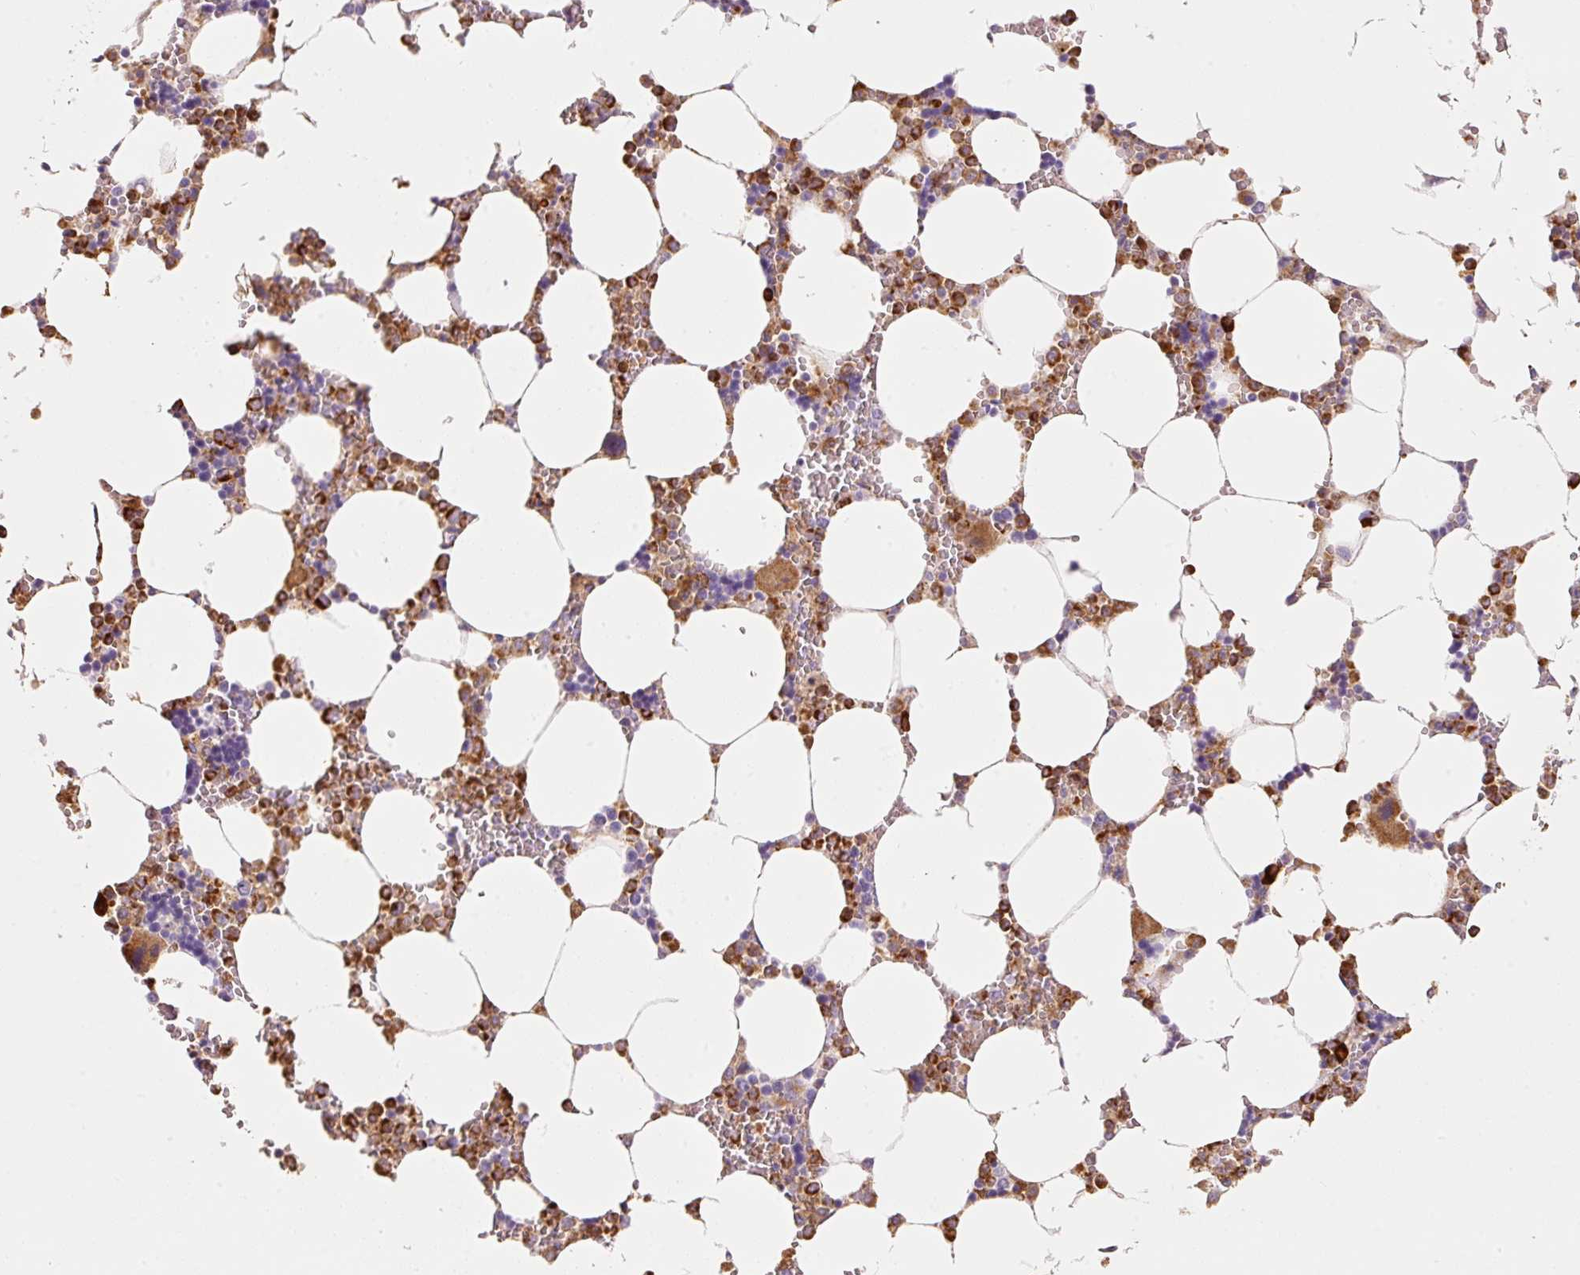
{"staining": {"intensity": "strong", "quantity": "25%-75%", "location": "cytoplasmic/membranous"}, "tissue": "bone marrow", "cell_type": "Hematopoietic cells", "image_type": "normal", "snomed": [{"axis": "morphology", "description": "Normal tissue, NOS"}, {"axis": "topography", "description": "Bone marrow"}], "caption": "This histopathology image demonstrates immunohistochemistry staining of benign bone marrow, with high strong cytoplasmic/membranous staining in about 25%-75% of hematopoietic cells.", "gene": "TMC8", "patient": {"sex": "male", "age": 64}}